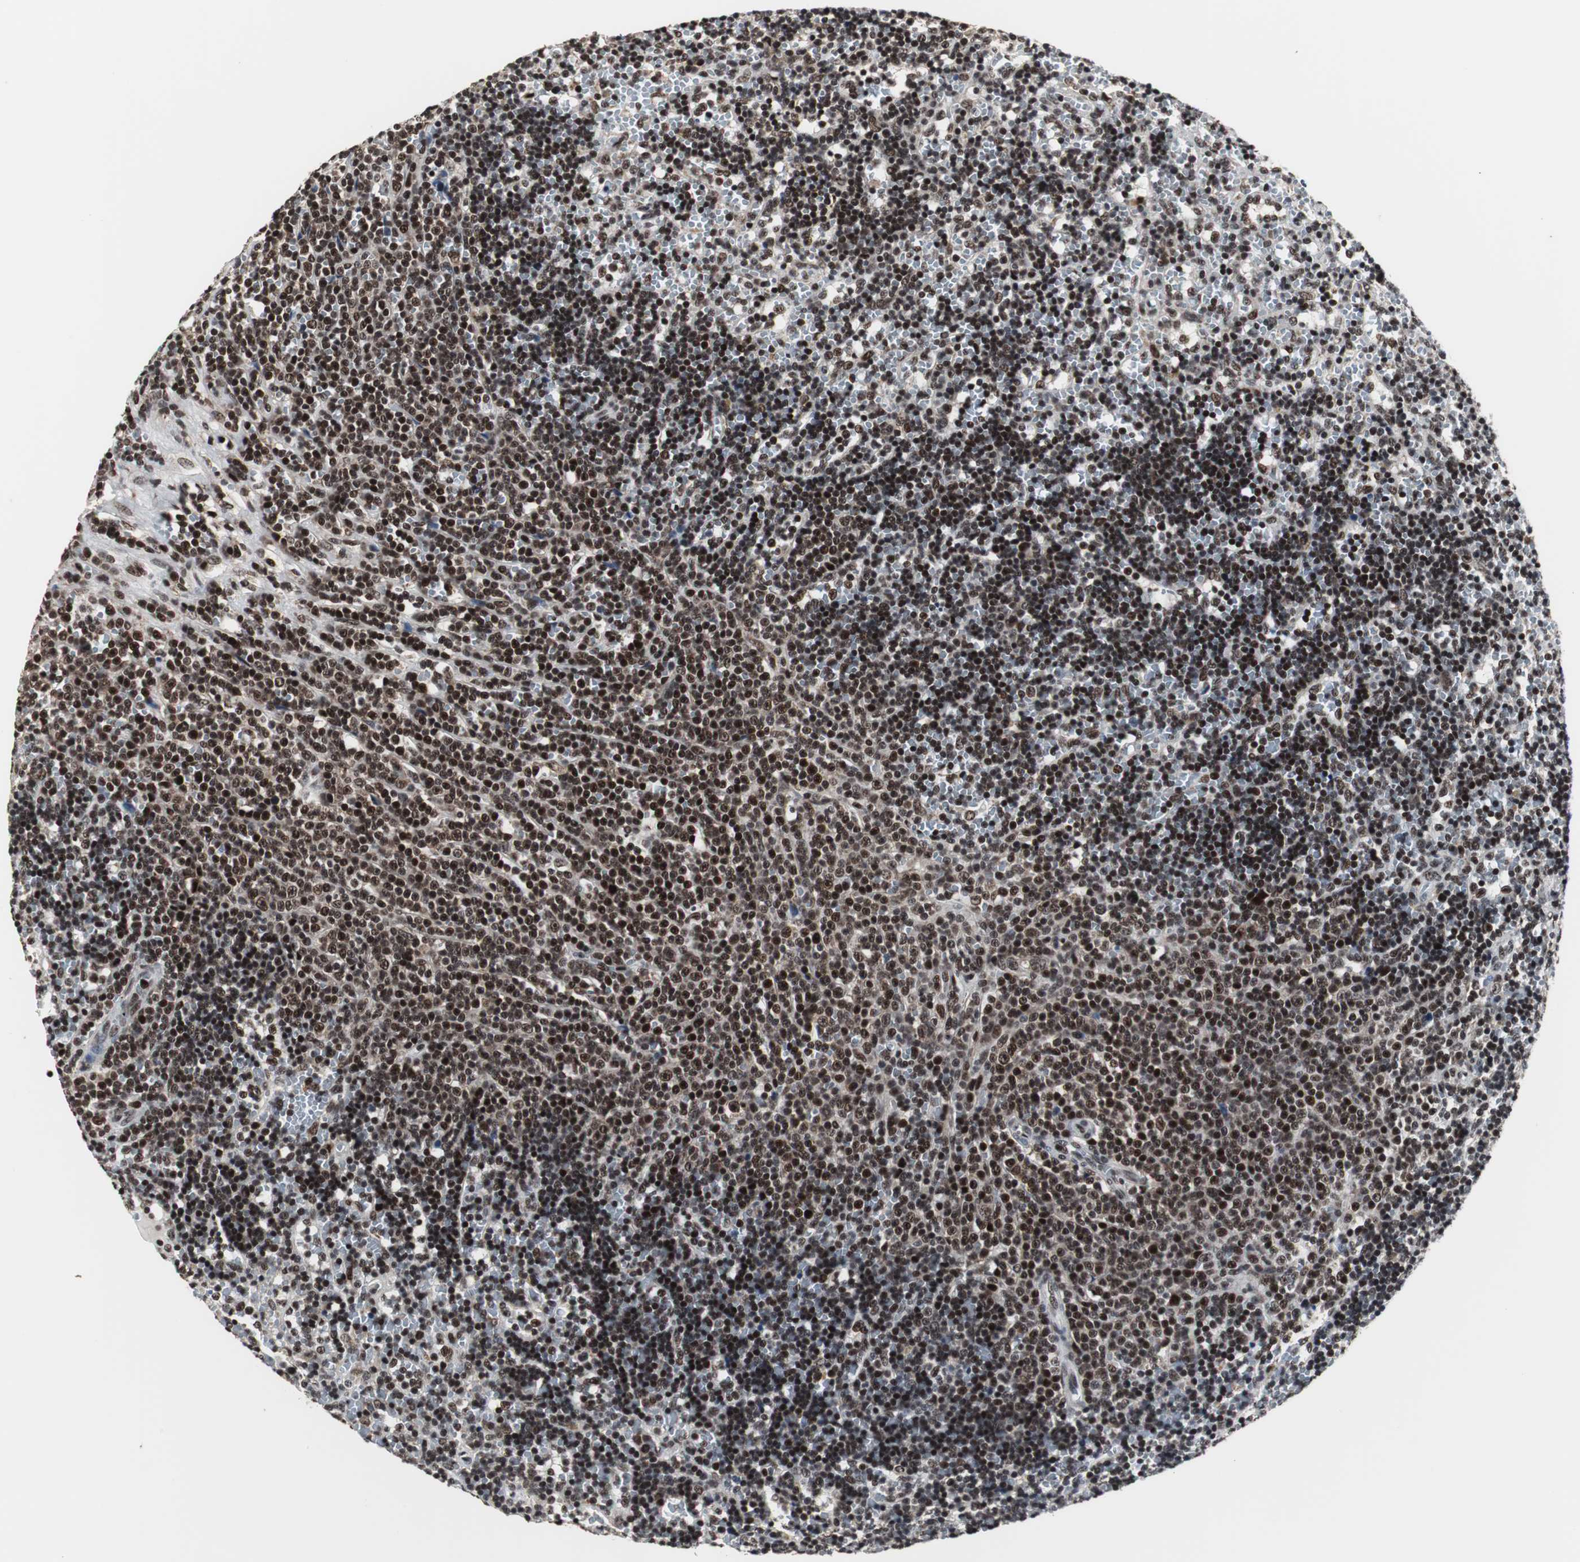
{"staining": {"intensity": "strong", "quantity": ">75%", "location": "nuclear"}, "tissue": "lymphoma", "cell_type": "Tumor cells", "image_type": "cancer", "snomed": [{"axis": "morphology", "description": "Malignant lymphoma, non-Hodgkin's type, Low grade"}, {"axis": "topography", "description": "Spleen"}], "caption": "Strong nuclear protein positivity is present in approximately >75% of tumor cells in lymphoma.", "gene": "CDK9", "patient": {"sex": "male", "age": 60}}